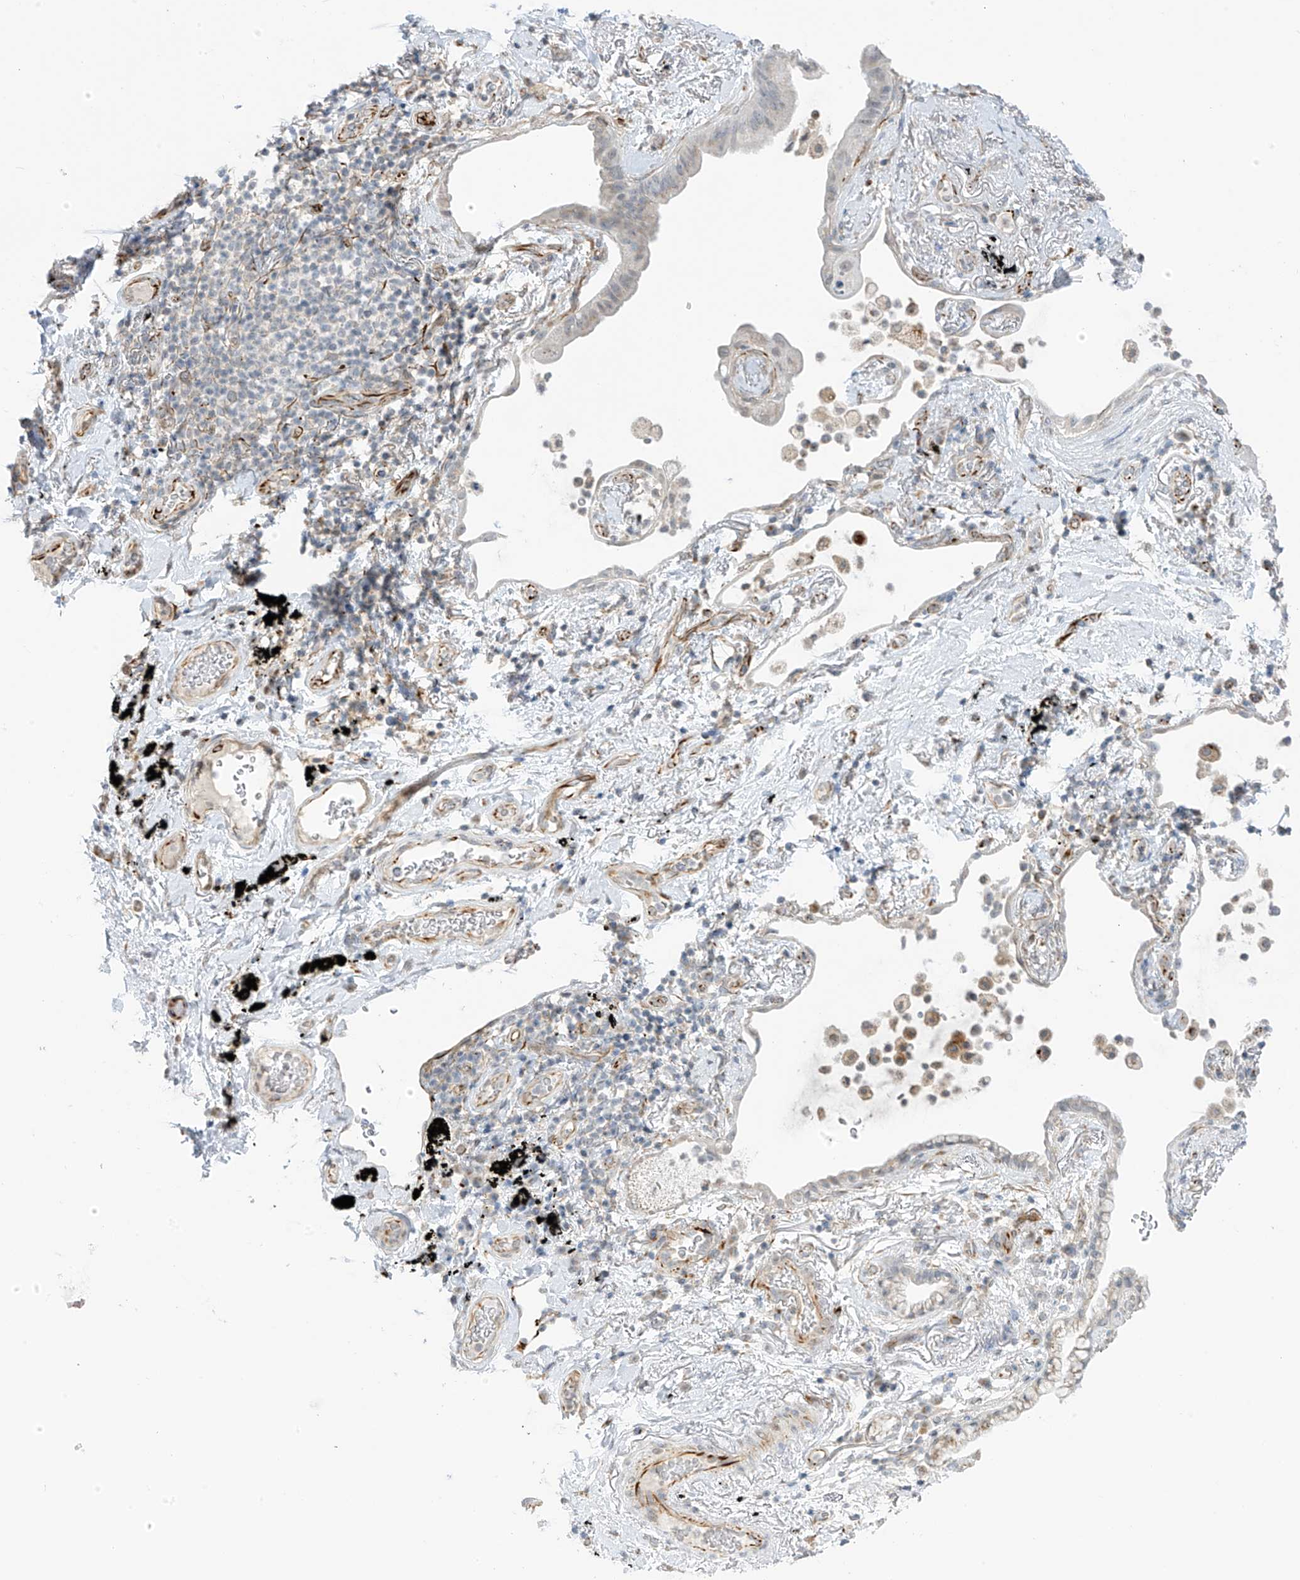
{"staining": {"intensity": "negative", "quantity": "none", "location": "none"}, "tissue": "lung cancer", "cell_type": "Tumor cells", "image_type": "cancer", "snomed": [{"axis": "morphology", "description": "Adenocarcinoma, NOS"}, {"axis": "topography", "description": "Lung"}], "caption": "Human lung adenocarcinoma stained for a protein using IHC reveals no expression in tumor cells.", "gene": "HS6ST2", "patient": {"sex": "female", "age": 70}}